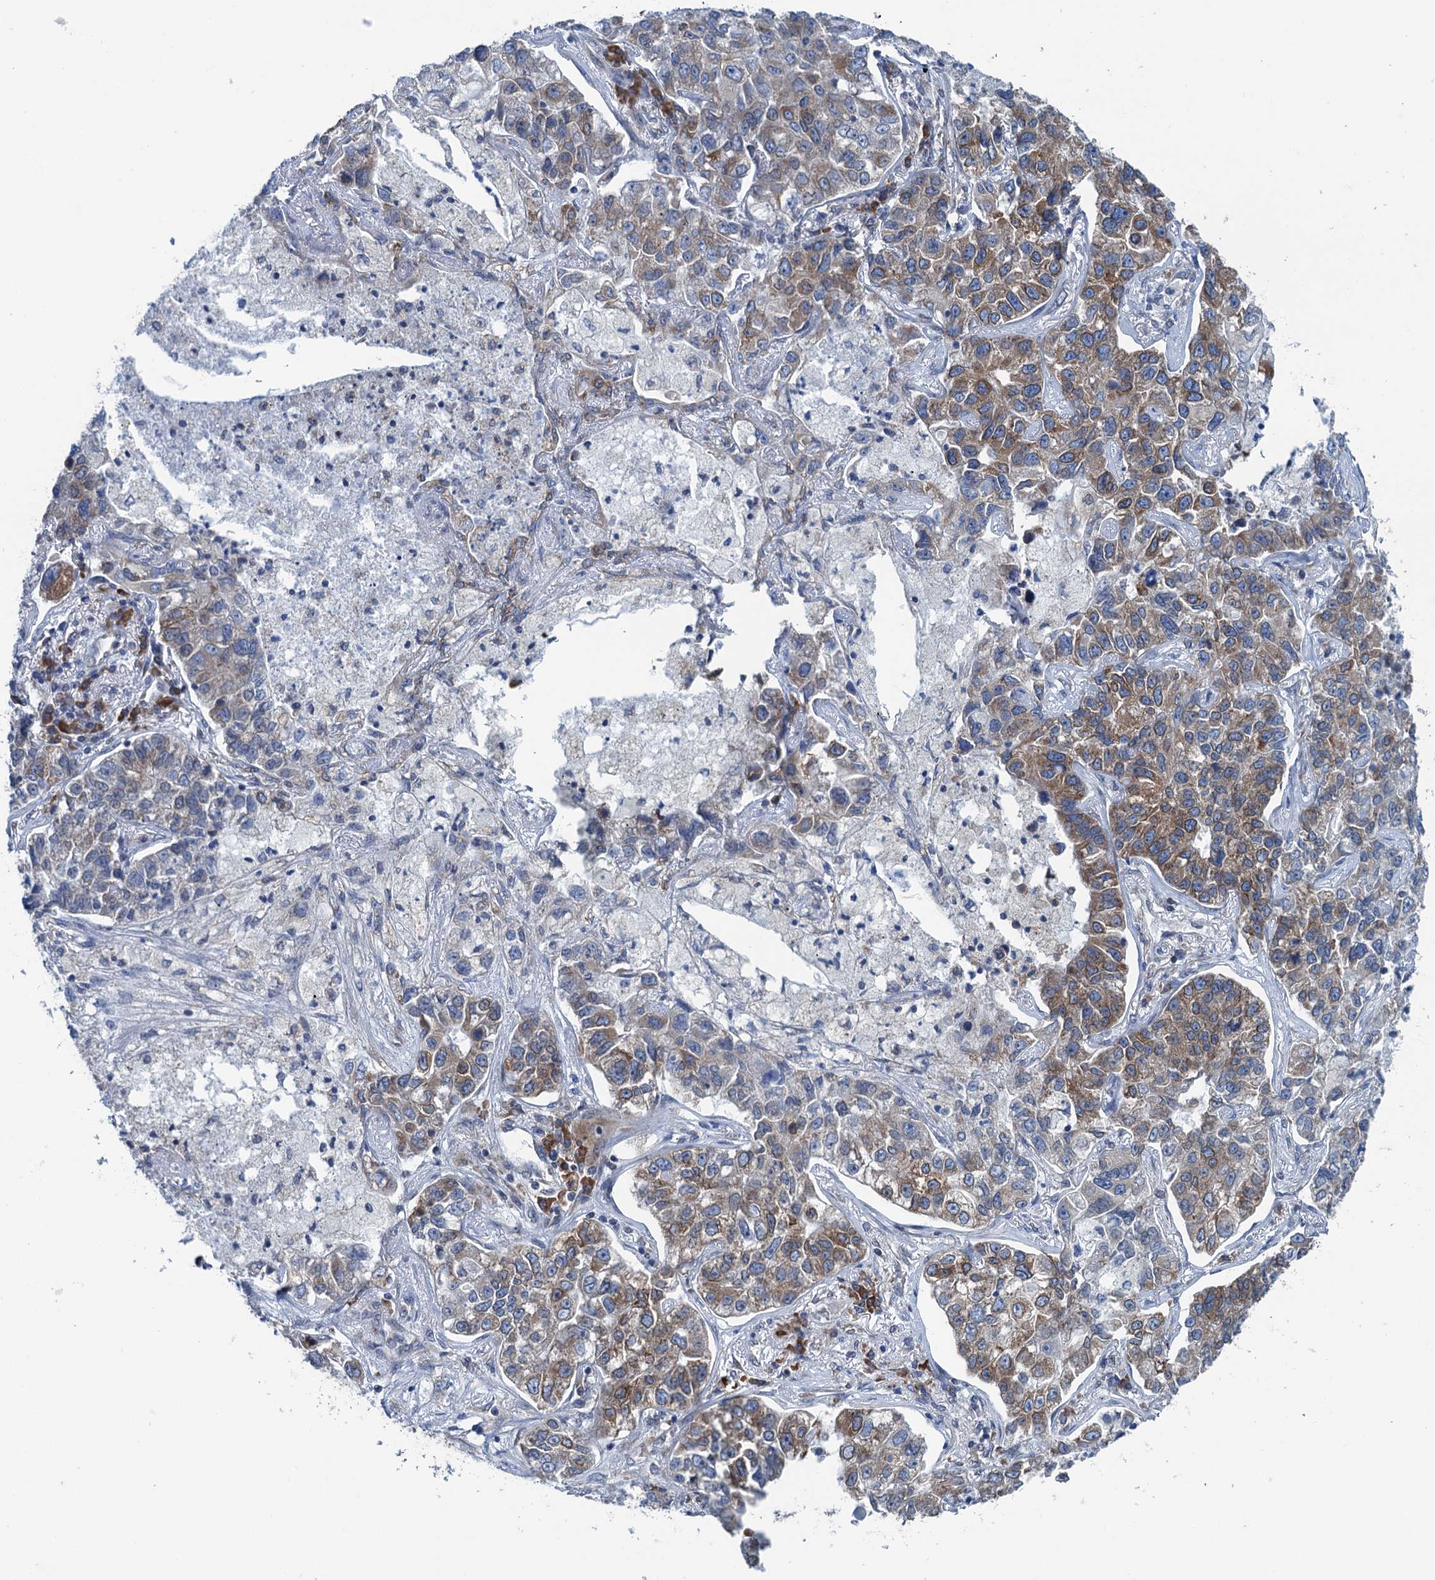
{"staining": {"intensity": "moderate", "quantity": "25%-75%", "location": "cytoplasmic/membranous"}, "tissue": "lung cancer", "cell_type": "Tumor cells", "image_type": "cancer", "snomed": [{"axis": "morphology", "description": "Adenocarcinoma, NOS"}, {"axis": "topography", "description": "Lung"}], "caption": "Immunohistochemistry (IHC) (DAB (3,3'-diaminobenzidine)) staining of lung cancer (adenocarcinoma) shows moderate cytoplasmic/membranous protein expression in approximately 25%-75% of tumor cells.", "gene": "TMEM205", "patient": {"sex": "male", "age": 49}}